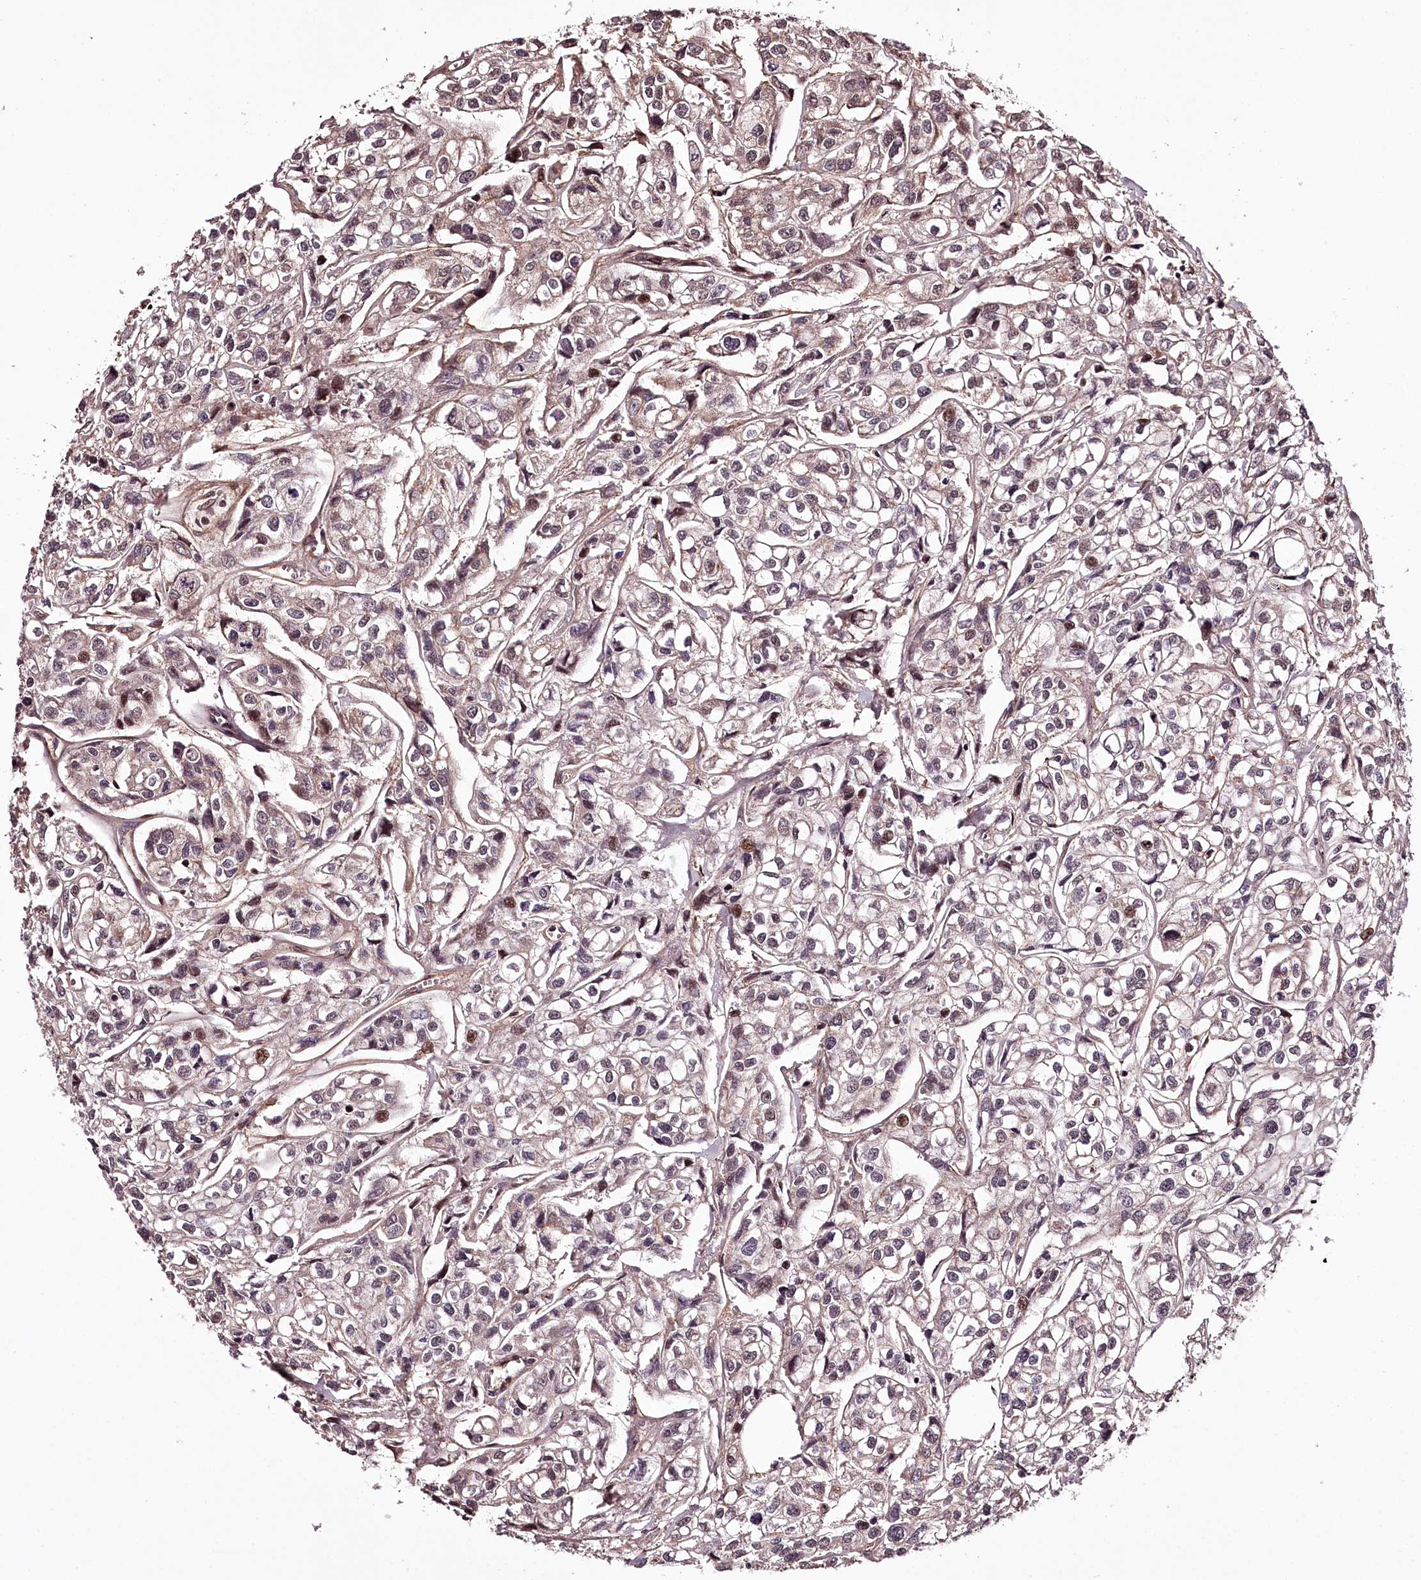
{"staining": {"intensity": "moderate", "quantity": "25%-75%", "location": "cytoplasmic/membranous,nuclear"}, "tissue": "urothelial cancer", "cell_type": "Tumor cells", "image_type": "cancer", "snomed": [{"axis": "morphology", "description": "Urothelial carcinoma, High grade"}, {"axis": "topography", "description": "Urinary bladder"}], "caption": "Moderate cytoplasmic/membranous and nuclear staining for a protein is seen in about 25%-75% of tumor cells of urothelial carcinoma (high-grade) using immunohistochemistry (IHC).", "gene": "TTC33", "patient": {"sex": "male", "age": 67}}